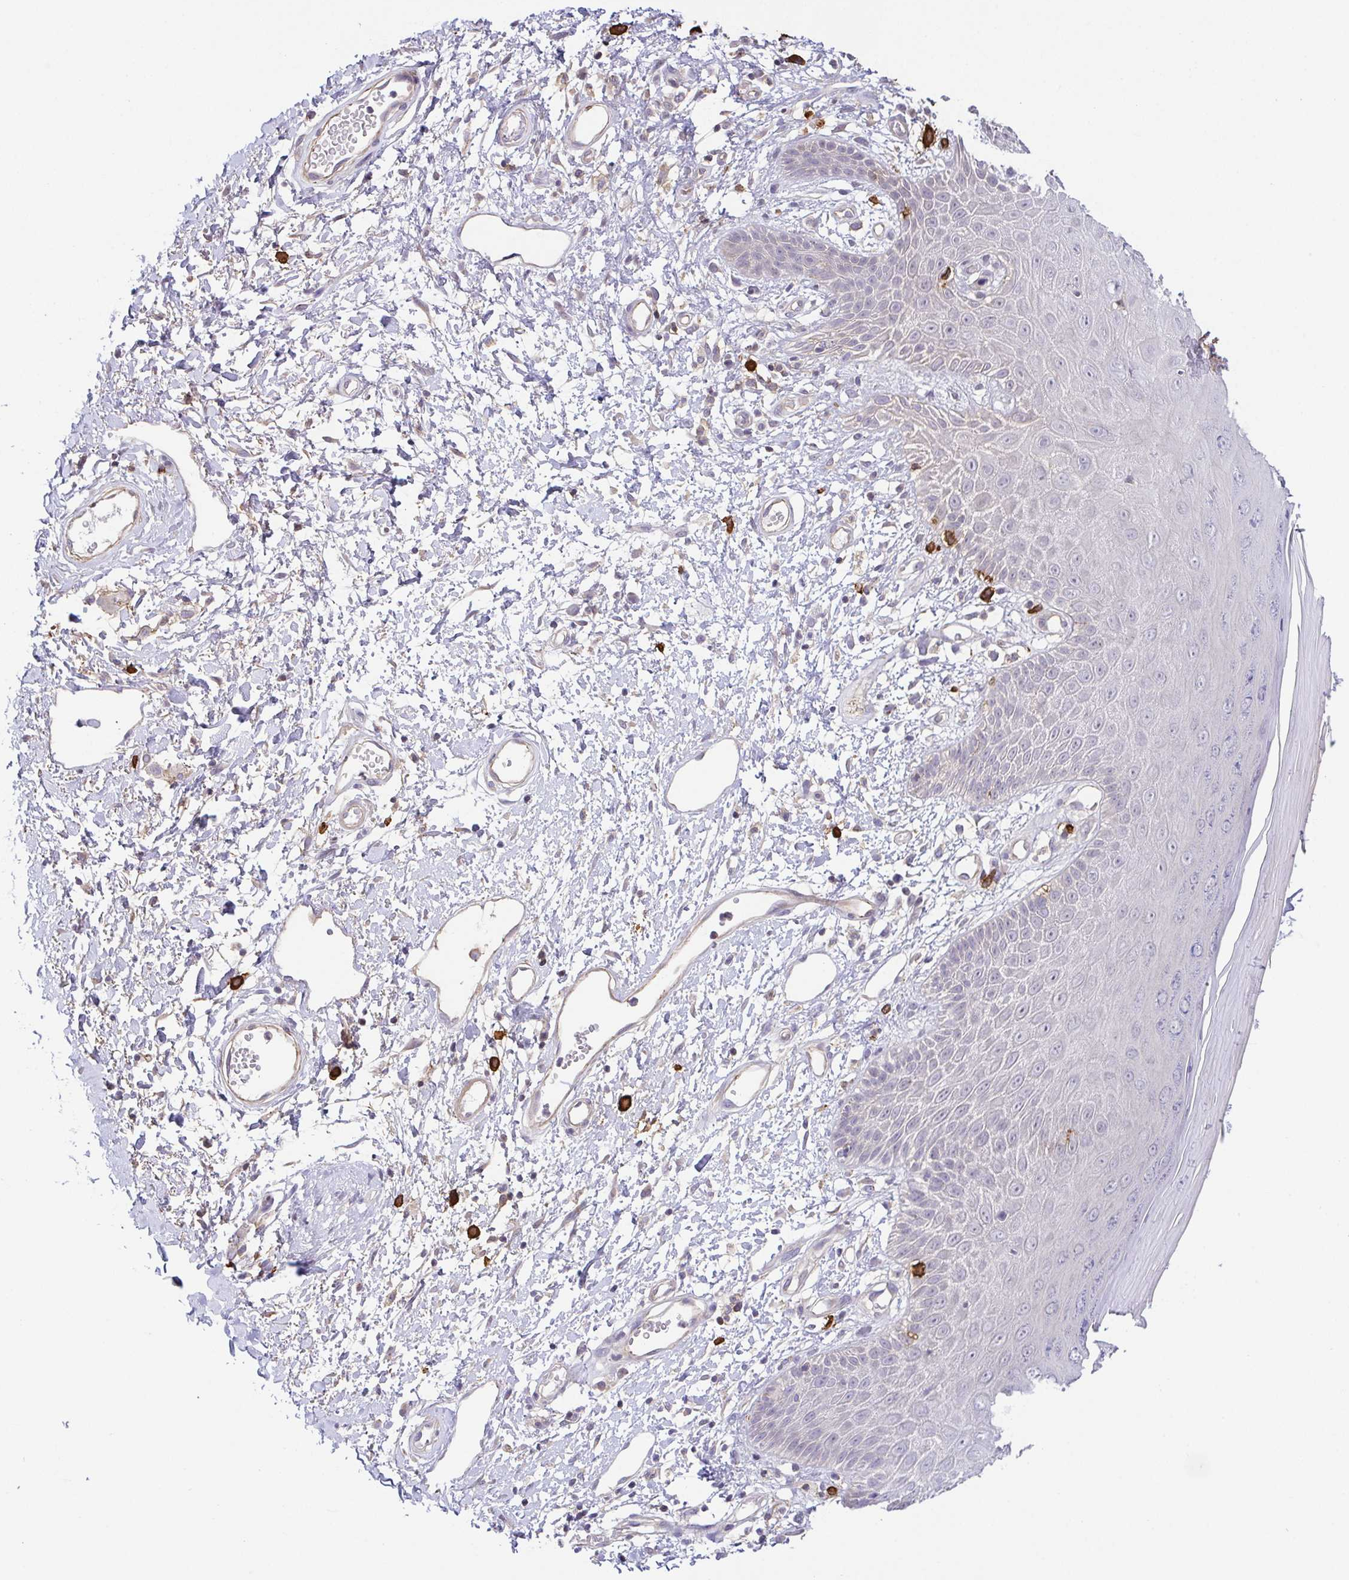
{"staining": {"intensity": "negative", "quantity": "none", "location": "none"}, "tissue": "skin", "cell_type": "Epidermal cells", "image_type": "normal", "snomed": [{"axis": "morphology", "description": "Normal tissue, NOS"}, {"axis": "topography", "description": "Anal"}, {"axis": "topography", "description": "Peripheral nerve tissue"}], "caption": "This is an immunohistochemistry image of normal human skin. There is no positivity in epidermal cells.", "gene": "PREPL", "patient": {"sex": "male", "age": 78}}